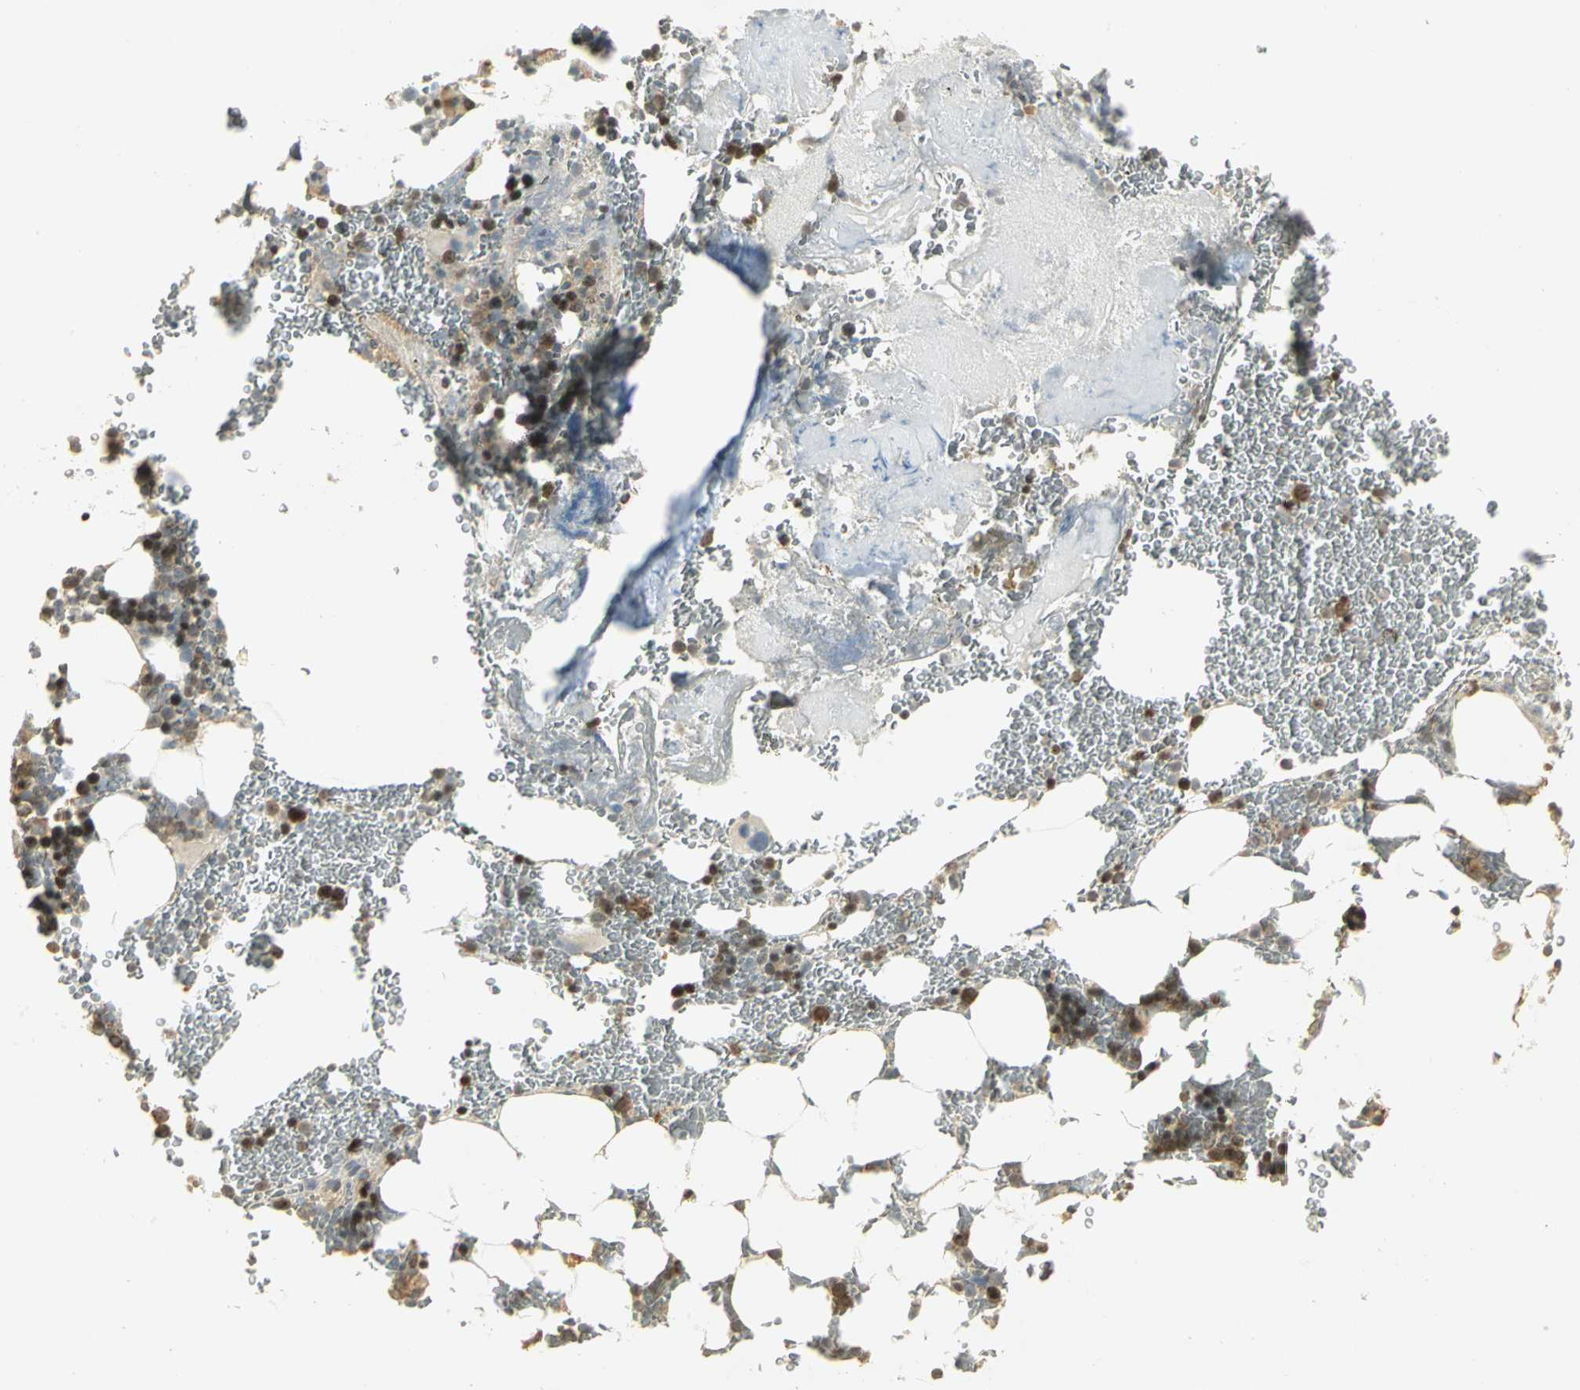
{"staining": {"intensity": "strong", "quantity": ">75%", "location": "cytoplasmic/membranous,nuclear"}, "tissue": "bone marrow", "cell_type": "Hematopoietic cells", "image_type": "normal", "snomed": [{"axis": "morphology", "description": "Normal tissue, NOS"}, {"axis": "topography", "description": "Bone marrow"}], "caption": "Immunohistochemical staining of normal human bone marrow exhibits strong cytoplasmic/membranous,nuclear protein expression in about >75% of hematopoietic cells. (DAB (3,3'-diaminobenzidine) IHC, brown staining for protein, blue staining for nuclei).", "gene": "RARS1", "patient": {"sex": "female", "age": 73}}